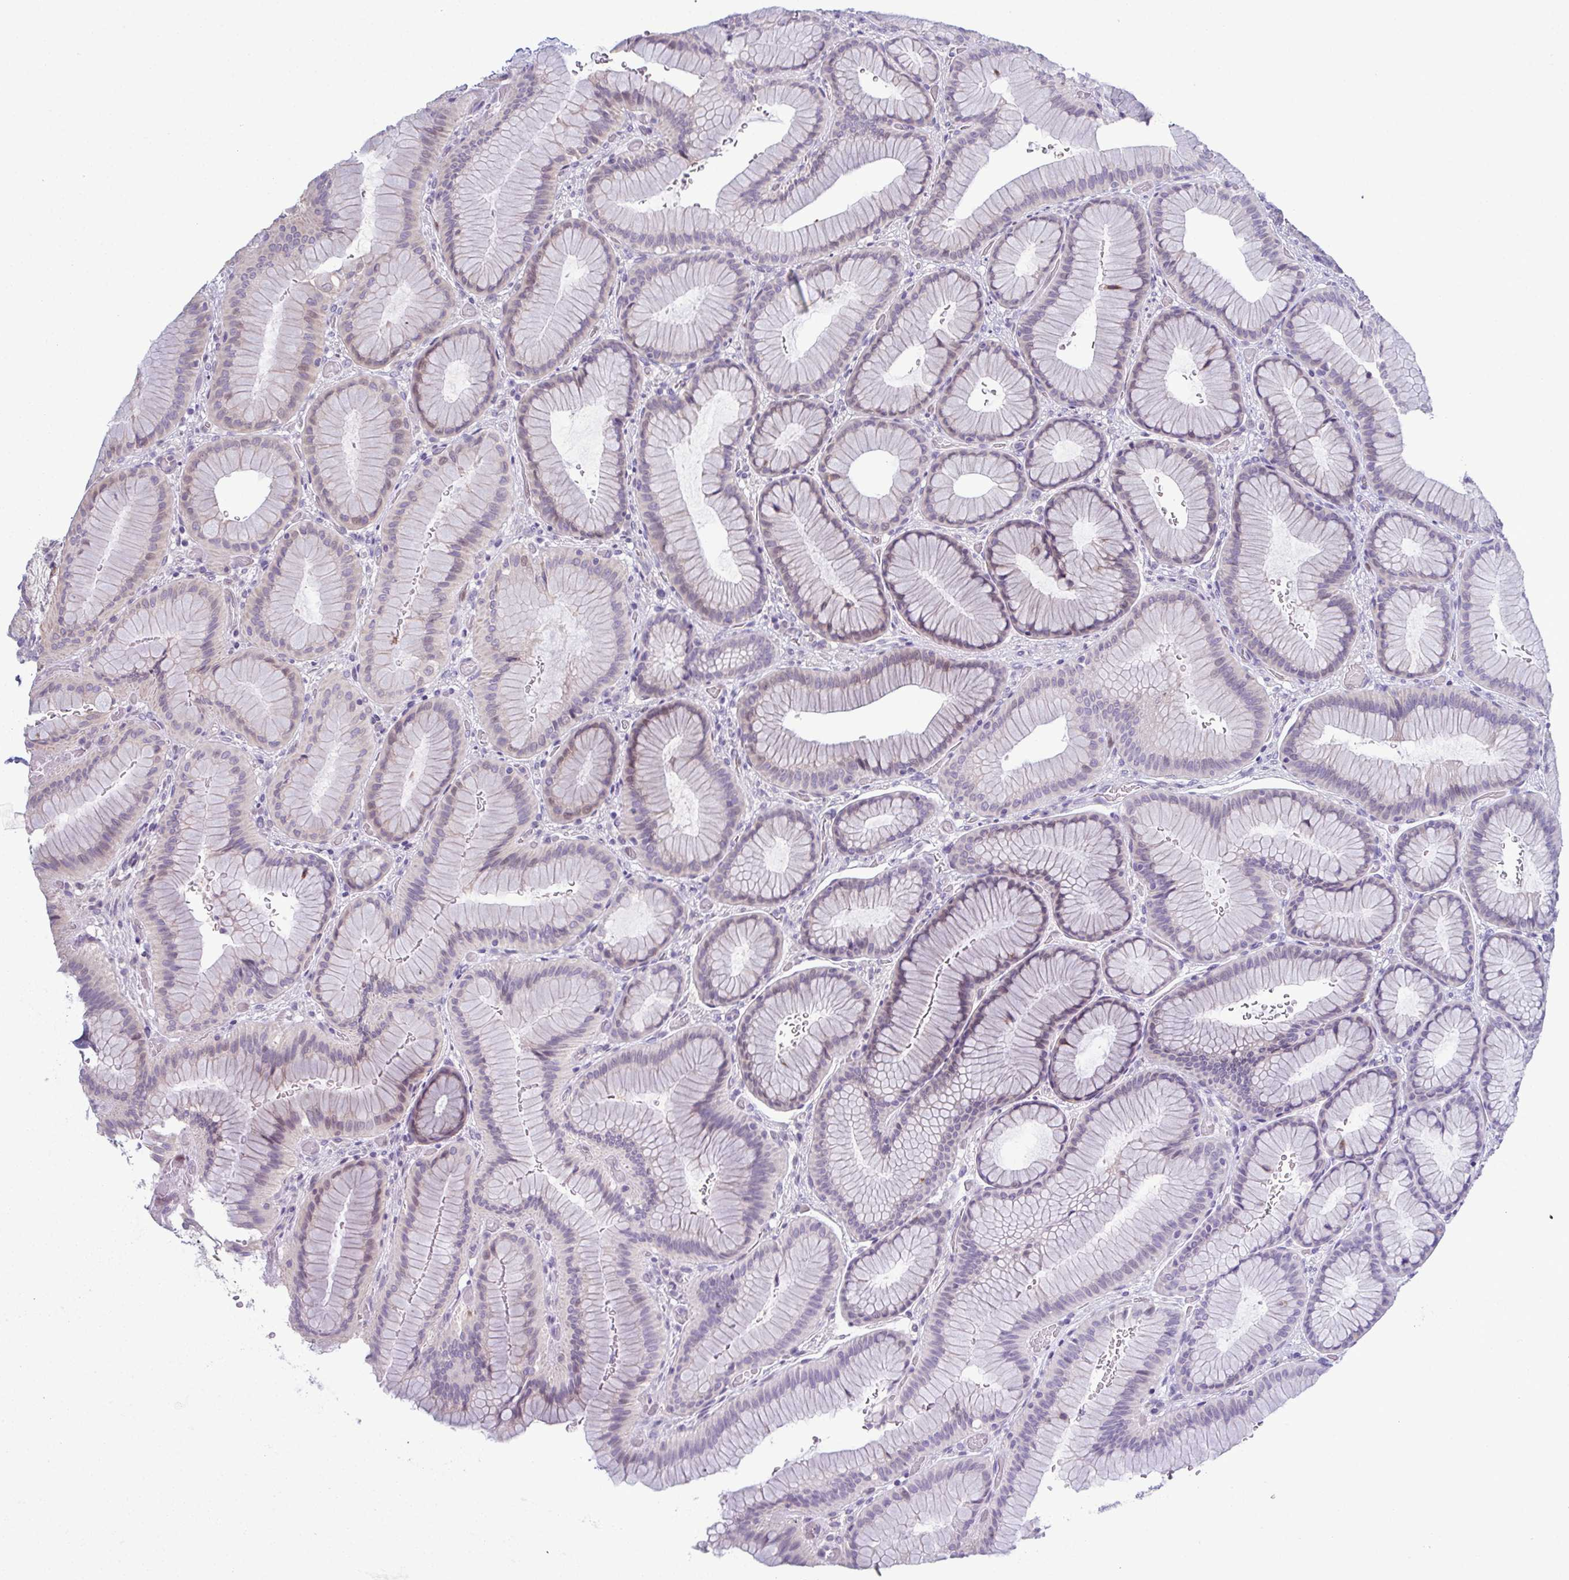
{"staining": {"intensity": "weak", "quantity": "<25%", "location": "cytoplasmic/membranous"}, "tissue": "stomach", "cell_type": "Glandular cells", "image_type": "normal", "snomed": [{"axis": "morphology", "description": "Normal tissue, NOS"}, {"axis": "morphology", "description": "Adenocarcinoma, NOS"}, {"axis": "morphology", "description": "Adenocarcinoma, High grade"}, {"axis": "topography", "description": "Stomach, upper"}, {"axis": "topography", "description": "Stomach"}], "caption": "The micrograph reveals no staining of glandular cells in unremarkable stomach. (DAB IHC with hematoxylin counter stain).", "gene": "ODF1", "patient": {"sex": "female", "age": 65}}